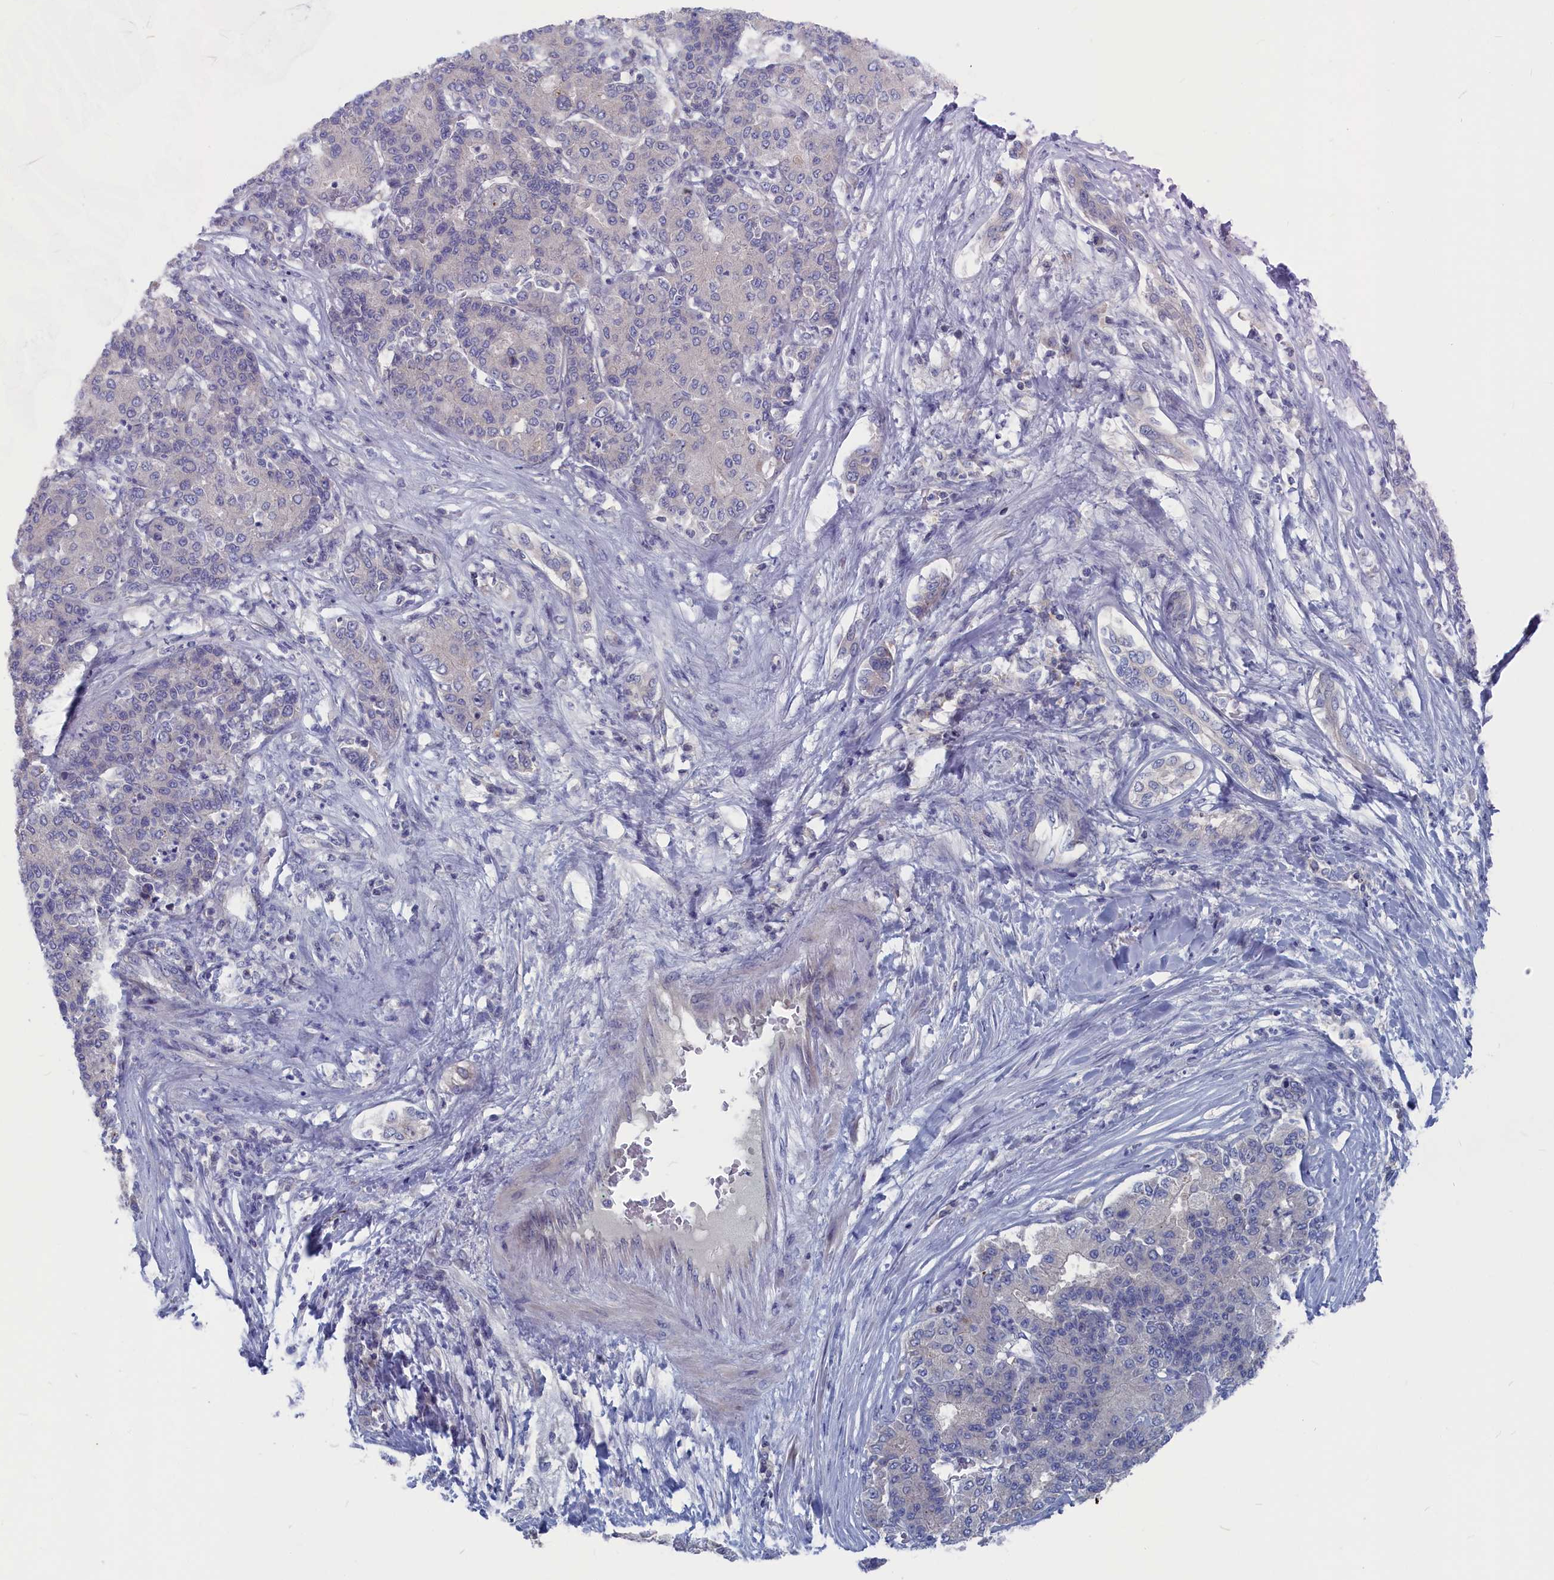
{"staining": {"intensity": "negative", "quantity": "none", "location": "none"}, "tissue": "liver cancer", "cell_type": "Tumor cells", "image_type": "cancer", "snomed": [{"axis": "morphology", "description": "Carcinoma, Hepatocellular, NOS"}, {"axis": "topography", "description": "Liver"}], "caption": "Hepatocellular carcinoma (liver) stained for a protein using IHC reveals no staining tumor cells.", "gene": "CEND1", "patient": {"sex": "male", "age": 65}}